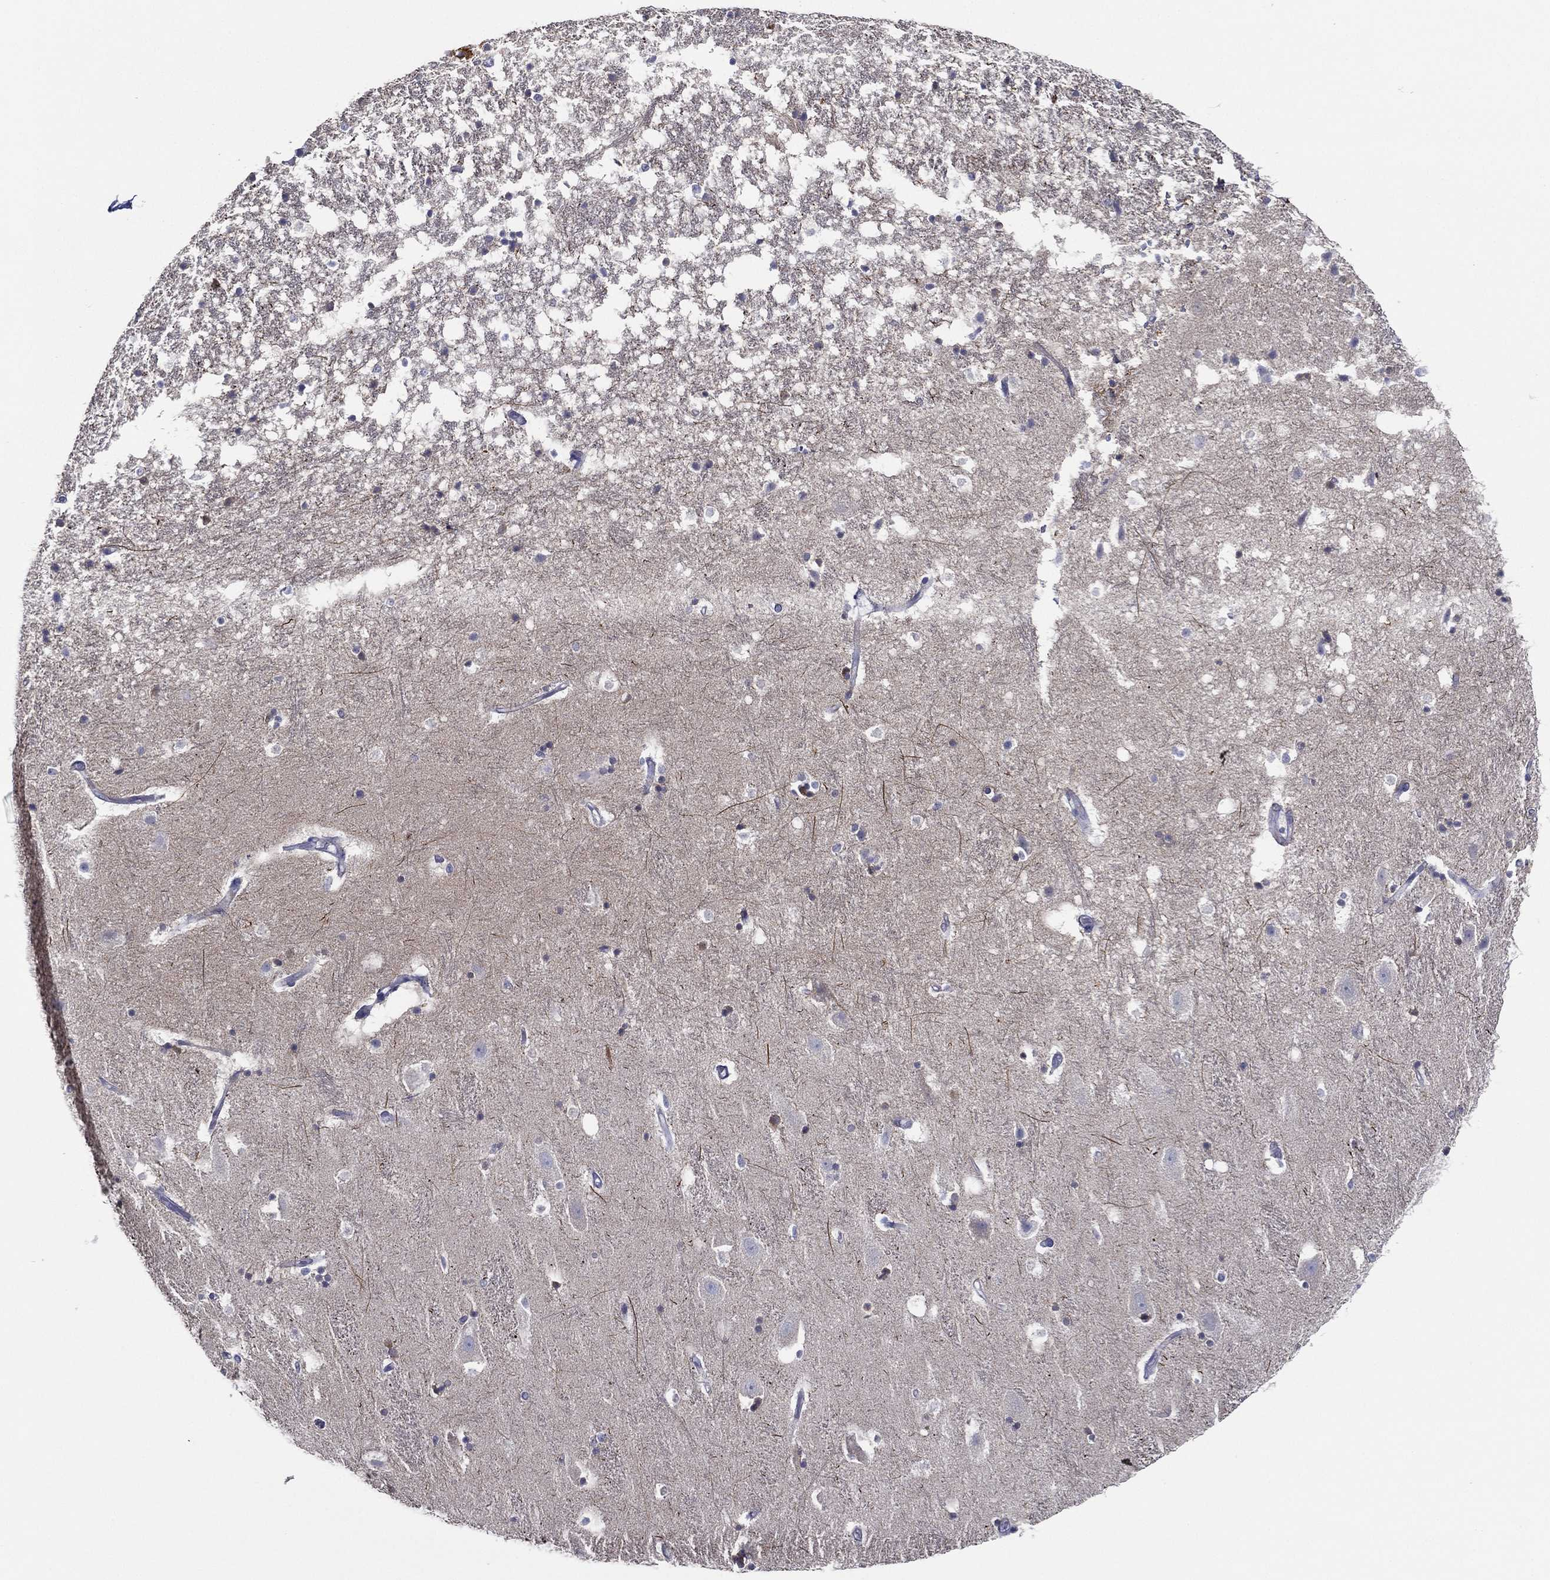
{"staining": {"intensity": "negative", "quantity": "none", "location": "none"}, "tissue": "hippocampus", "cell_type": "Glial cells", "image_type": "normal", "snomed": [{"axis": "morphology", "description": "Normal tissue, NOS"}, {"axis": "topography", "description": "Hippocampus"}], "caption": "High magnification brightfield microscopy of unremarkable hippocampus stained with DAB (3,3'-diaminobenzidine) (brown) and counterstained with hematoxylin (blue): glial cells show no significant staining.", "gene": "SLC13A4", "patient": {"sex": "male", "age": 49}}